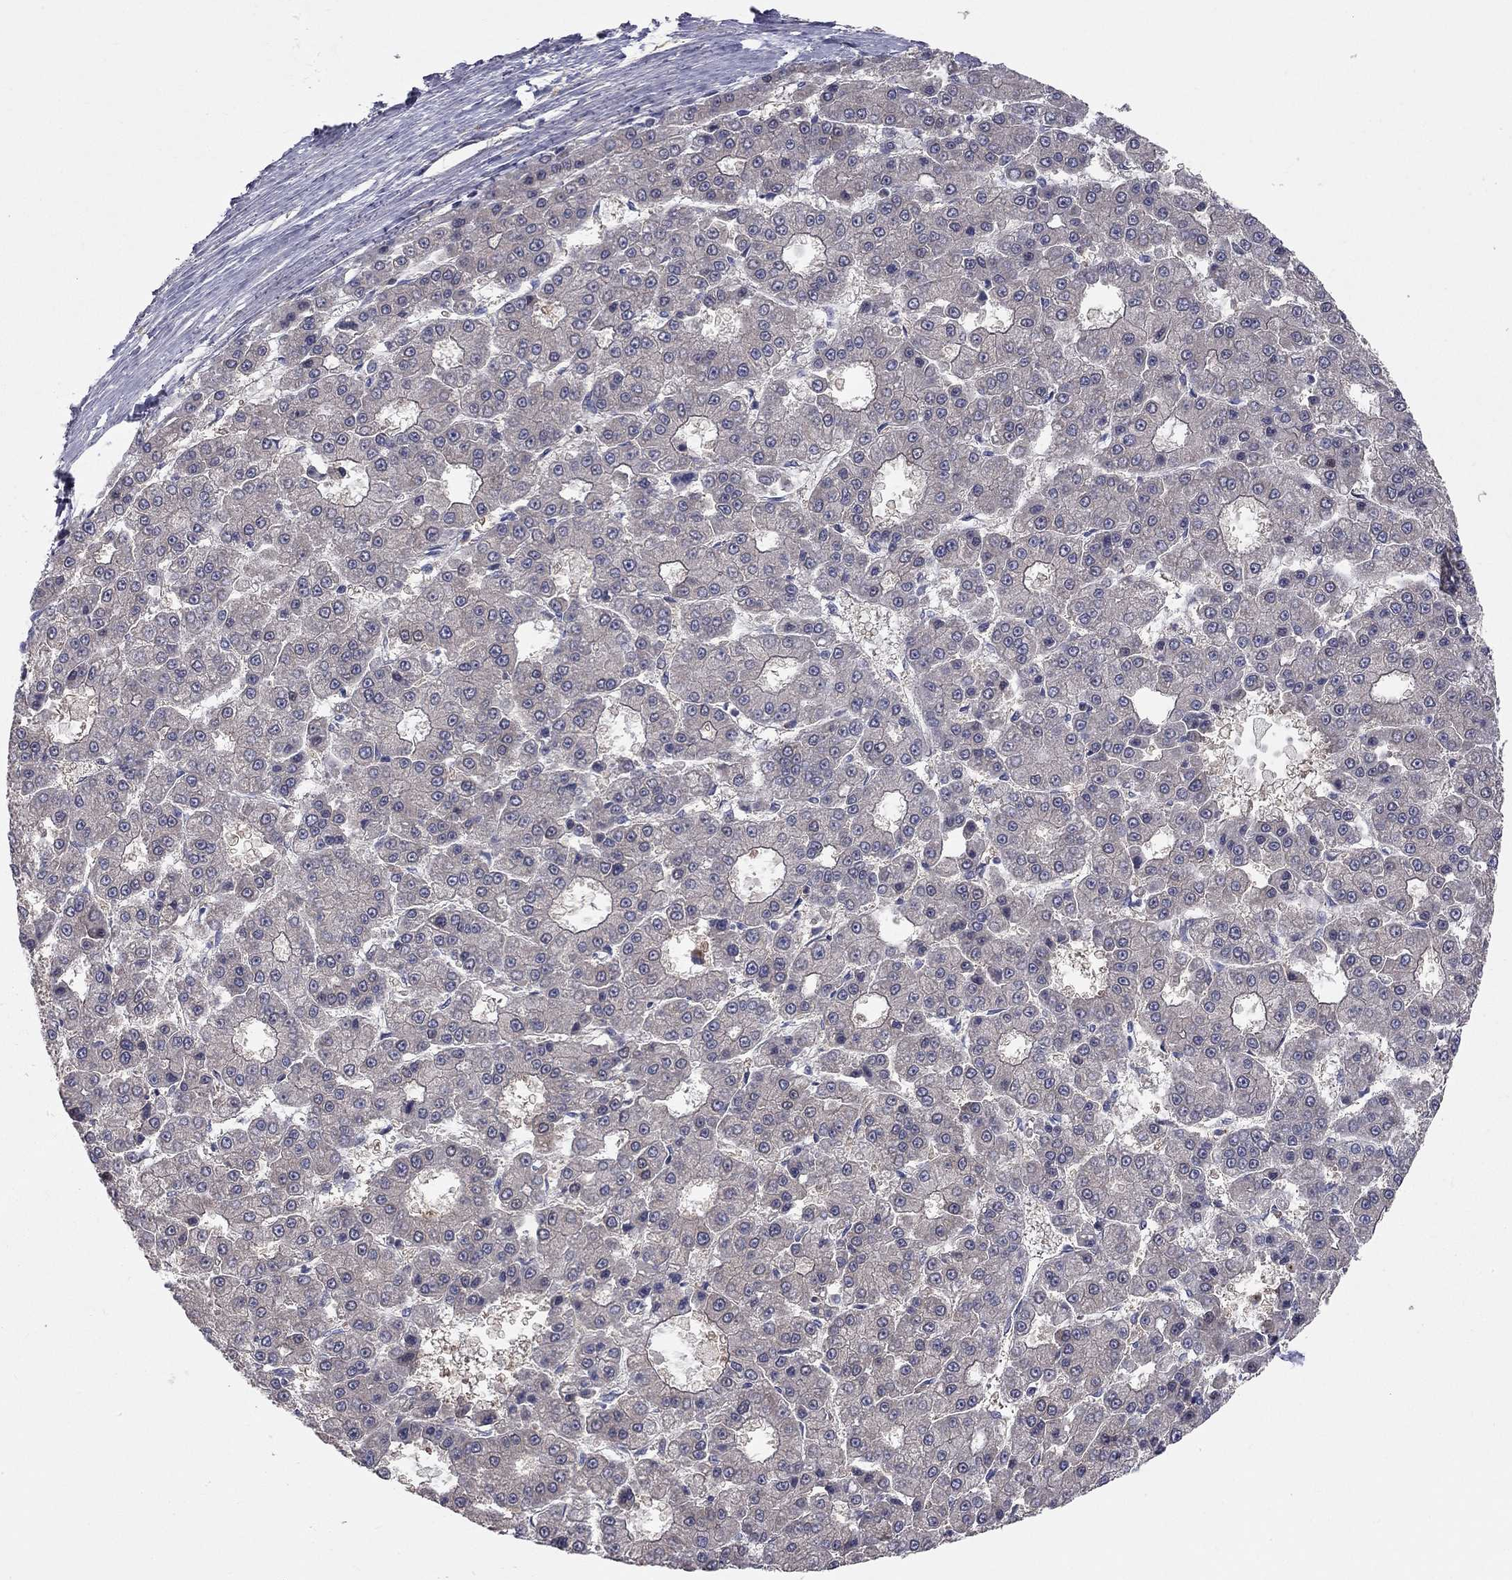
{"staining": {"intensity": "moderate", "quantity": "25%-75%", "location": "cytoplasmic/membranous"}, "tissue": "liver cancer", "cell_type": "Tumor cells", "image_type": "cancer", "snomed": [{"axis": "morphology", "description": "Carcinoma, Hepatocellular, NOS"}, {"axis": "topography", "description": "Liver"}], "caption": "Liver hepatocellular carcinoma was stained to show a protein in brown. There is medium levels of moderate cytoplasmic/membranous positivity in approximately 25%-75% of tumor cells.", "gene": "KANSL1L", "patient": {"sex": "male", "age": 70}}